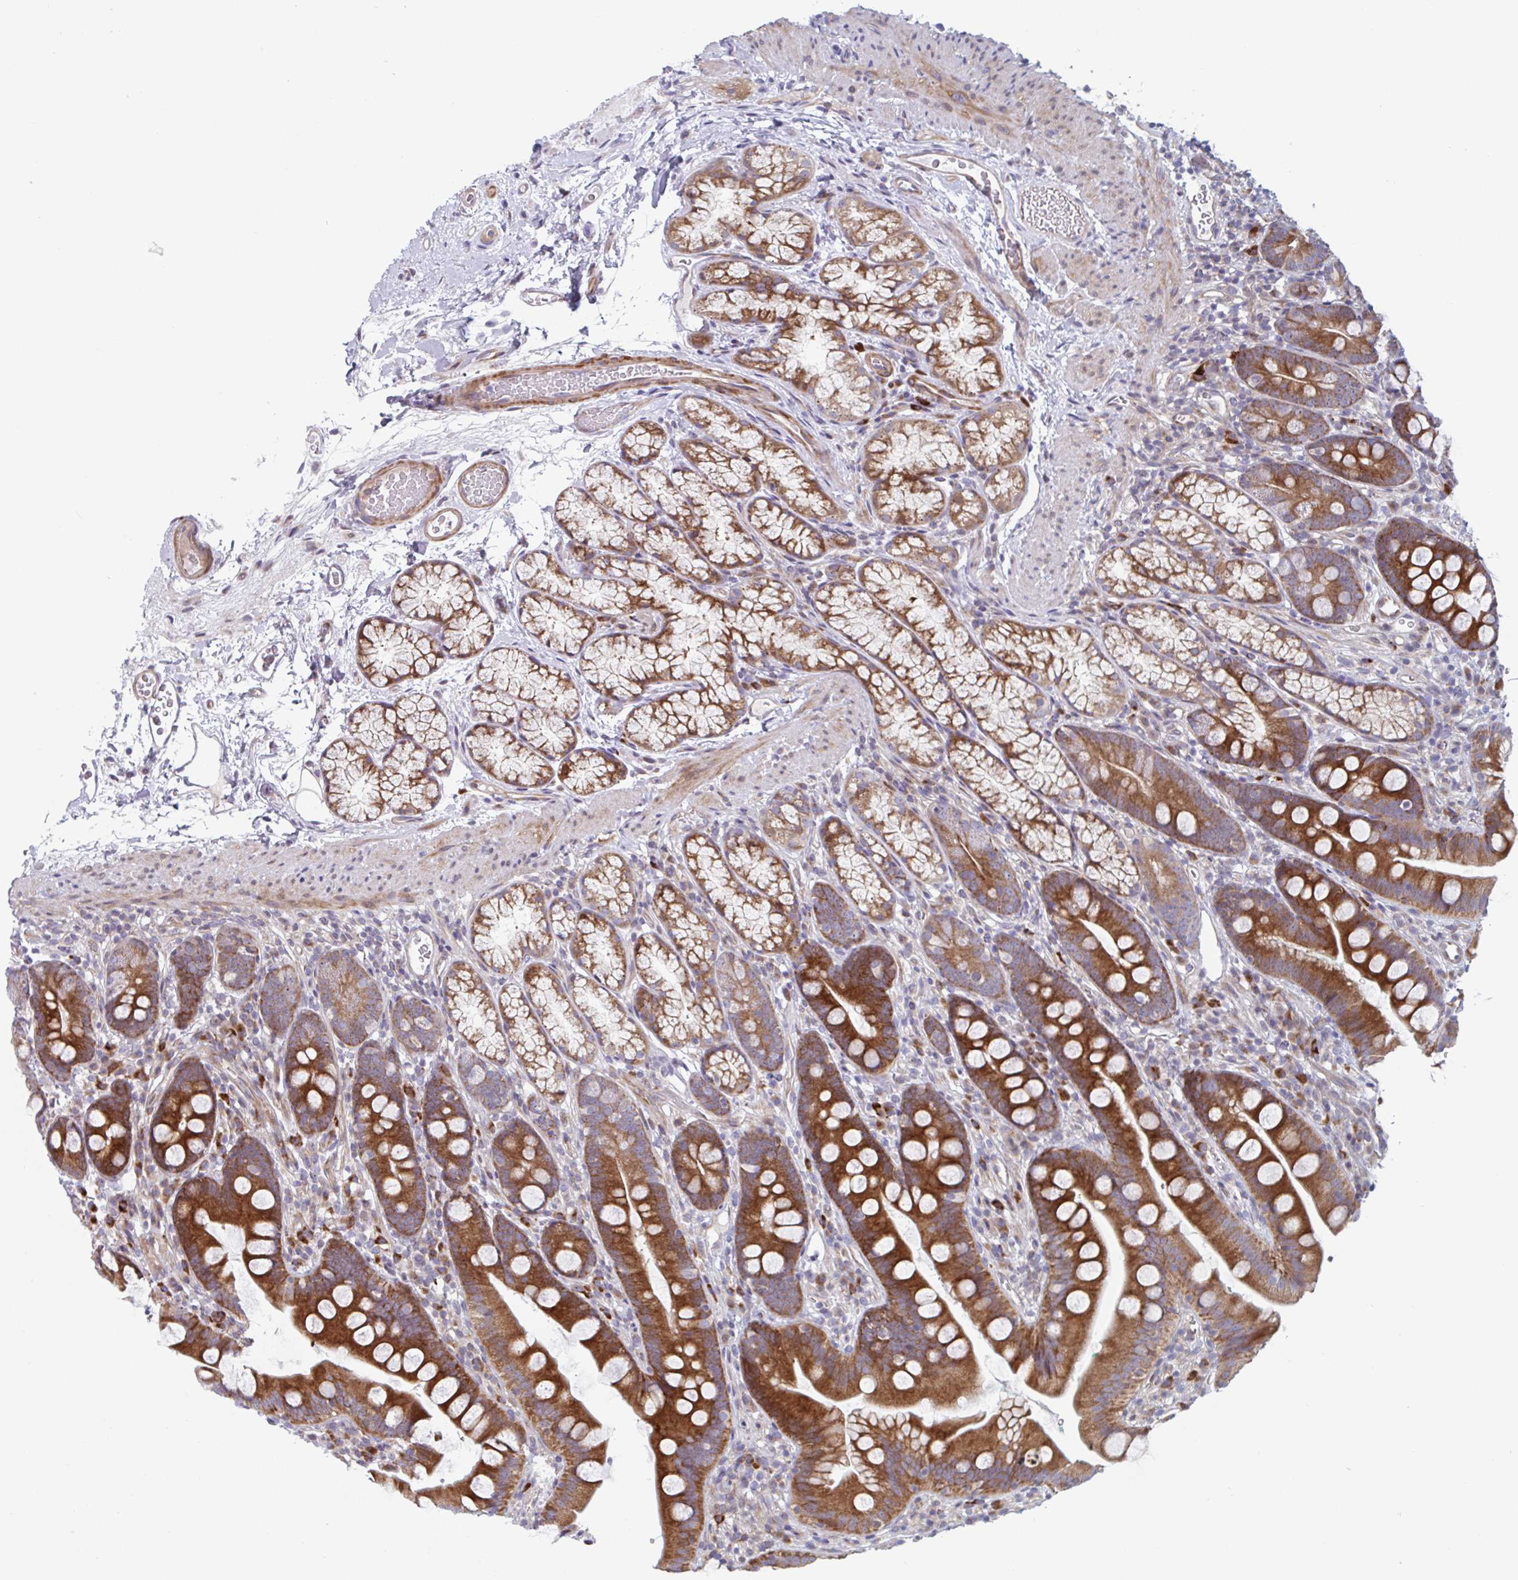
{"staining": {"intensity": "strong", "quantity": ">75%", "location": "cytoplasmic/membranous"}, "tissue": "duodenum", "cell_type": "Glandular cells", "image_type": "normal", "snomed": [{"axis": "morphology", "description": "Normal tissue, NOS"}, {"axis": "topography", "description": "Duodenum"}], "caption": "About >75% of glandular cells in normal human duodenum demonstrate strong cytoplasmic/membranous protein positivity as visualized by brown immunohistochemical staining.", "gene": "DUXA", "patient": {"sex": "female", "age": 67}}